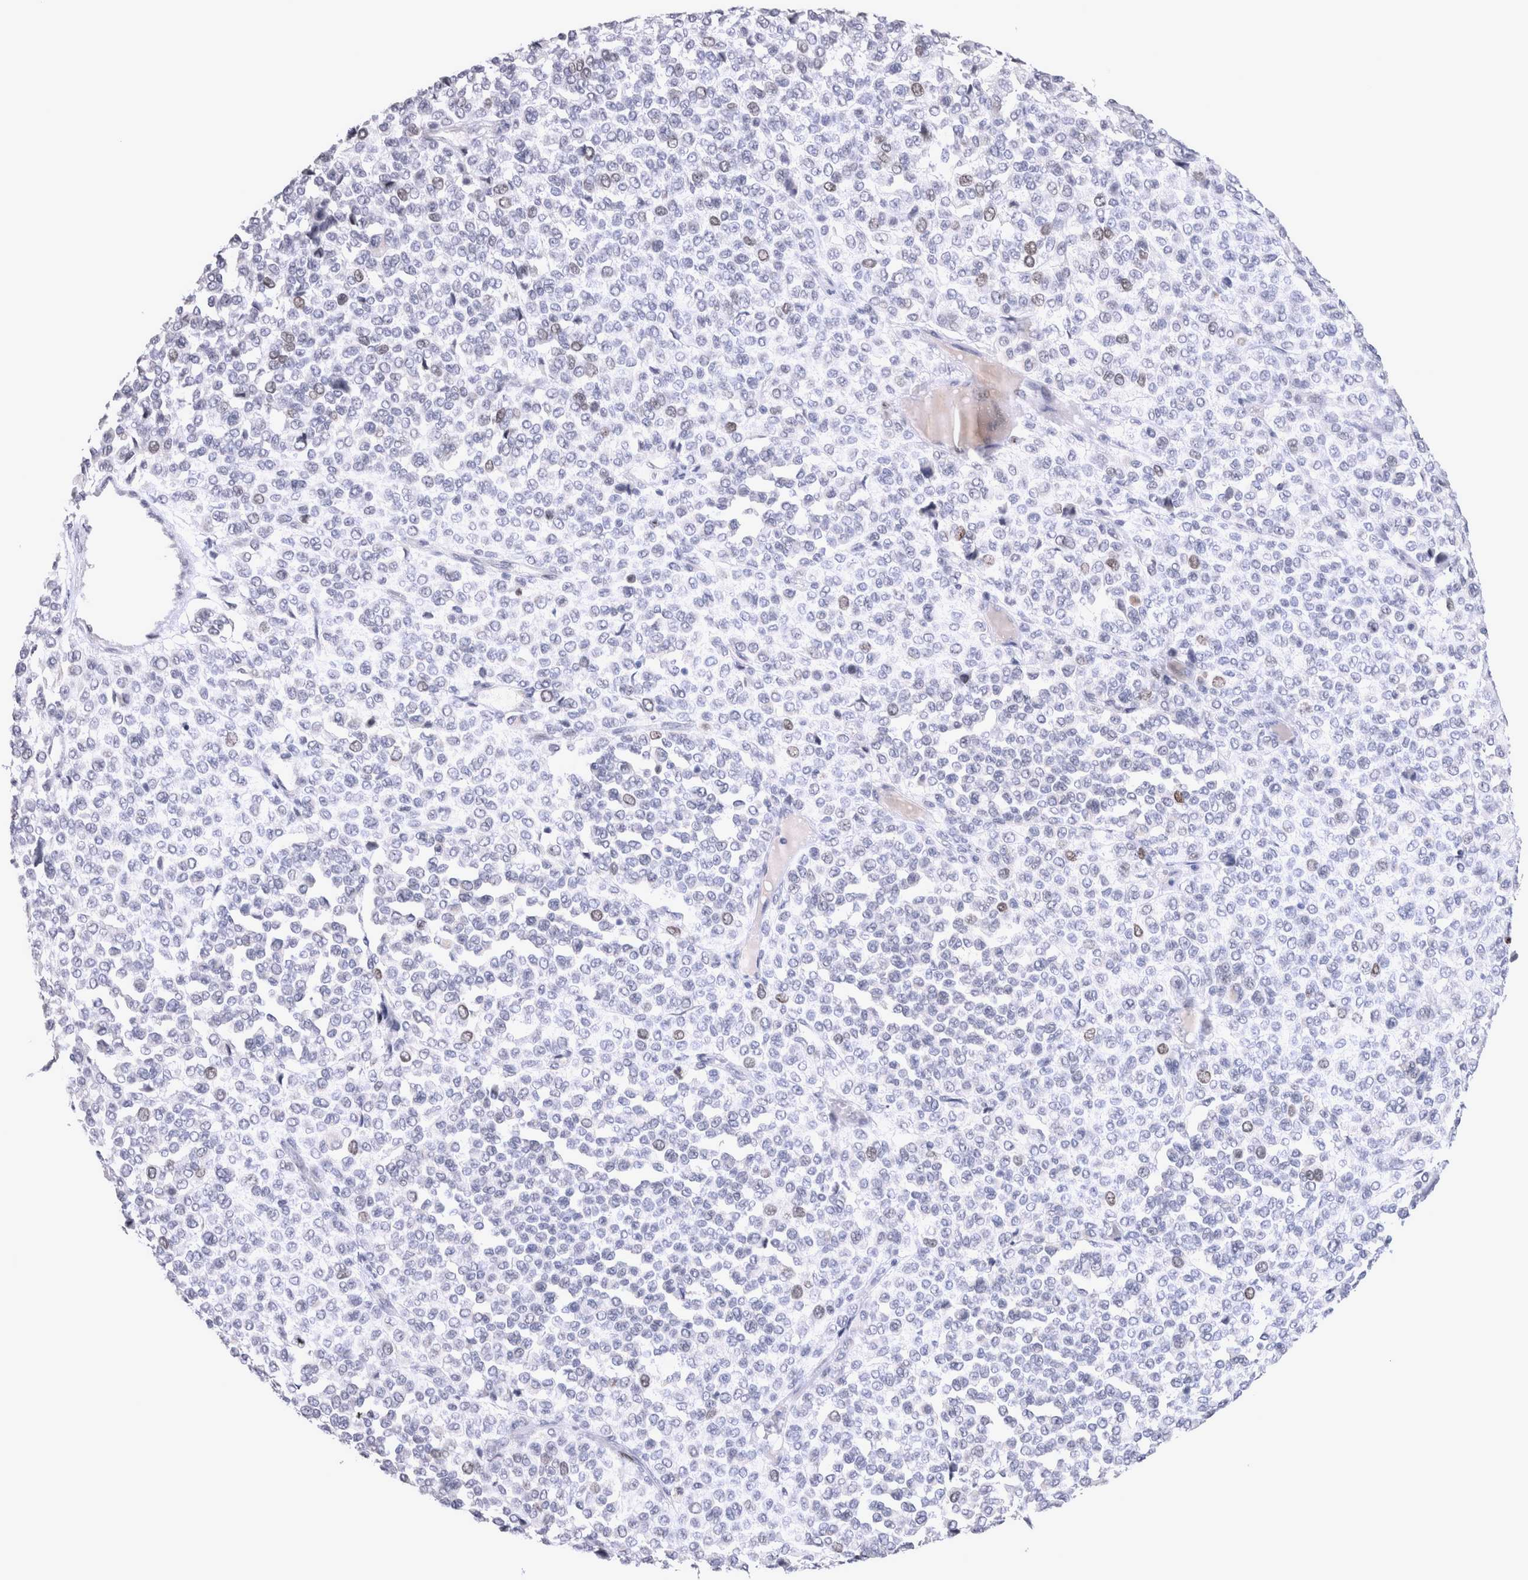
{"staining": {"intensity": "moderate", "quantity": "<25%", "location": "nuclear"}, "tissue": "melanoma", "cell_type": "Tumor cells", "image_type": "cancer", "snomed": [{"axis": "morphology", "description": "Malignant melanoma, Metastatic site"}, {"axis": "topography", "description": "Pancreas"}], "caption": "IHC of malignant melanoma (metastatic site) reveals low levels of moderate nuclear expression in about <25% of tumor cells.", "gene": "KIF18B", "patient": {"sex": "female", "age": 30}}